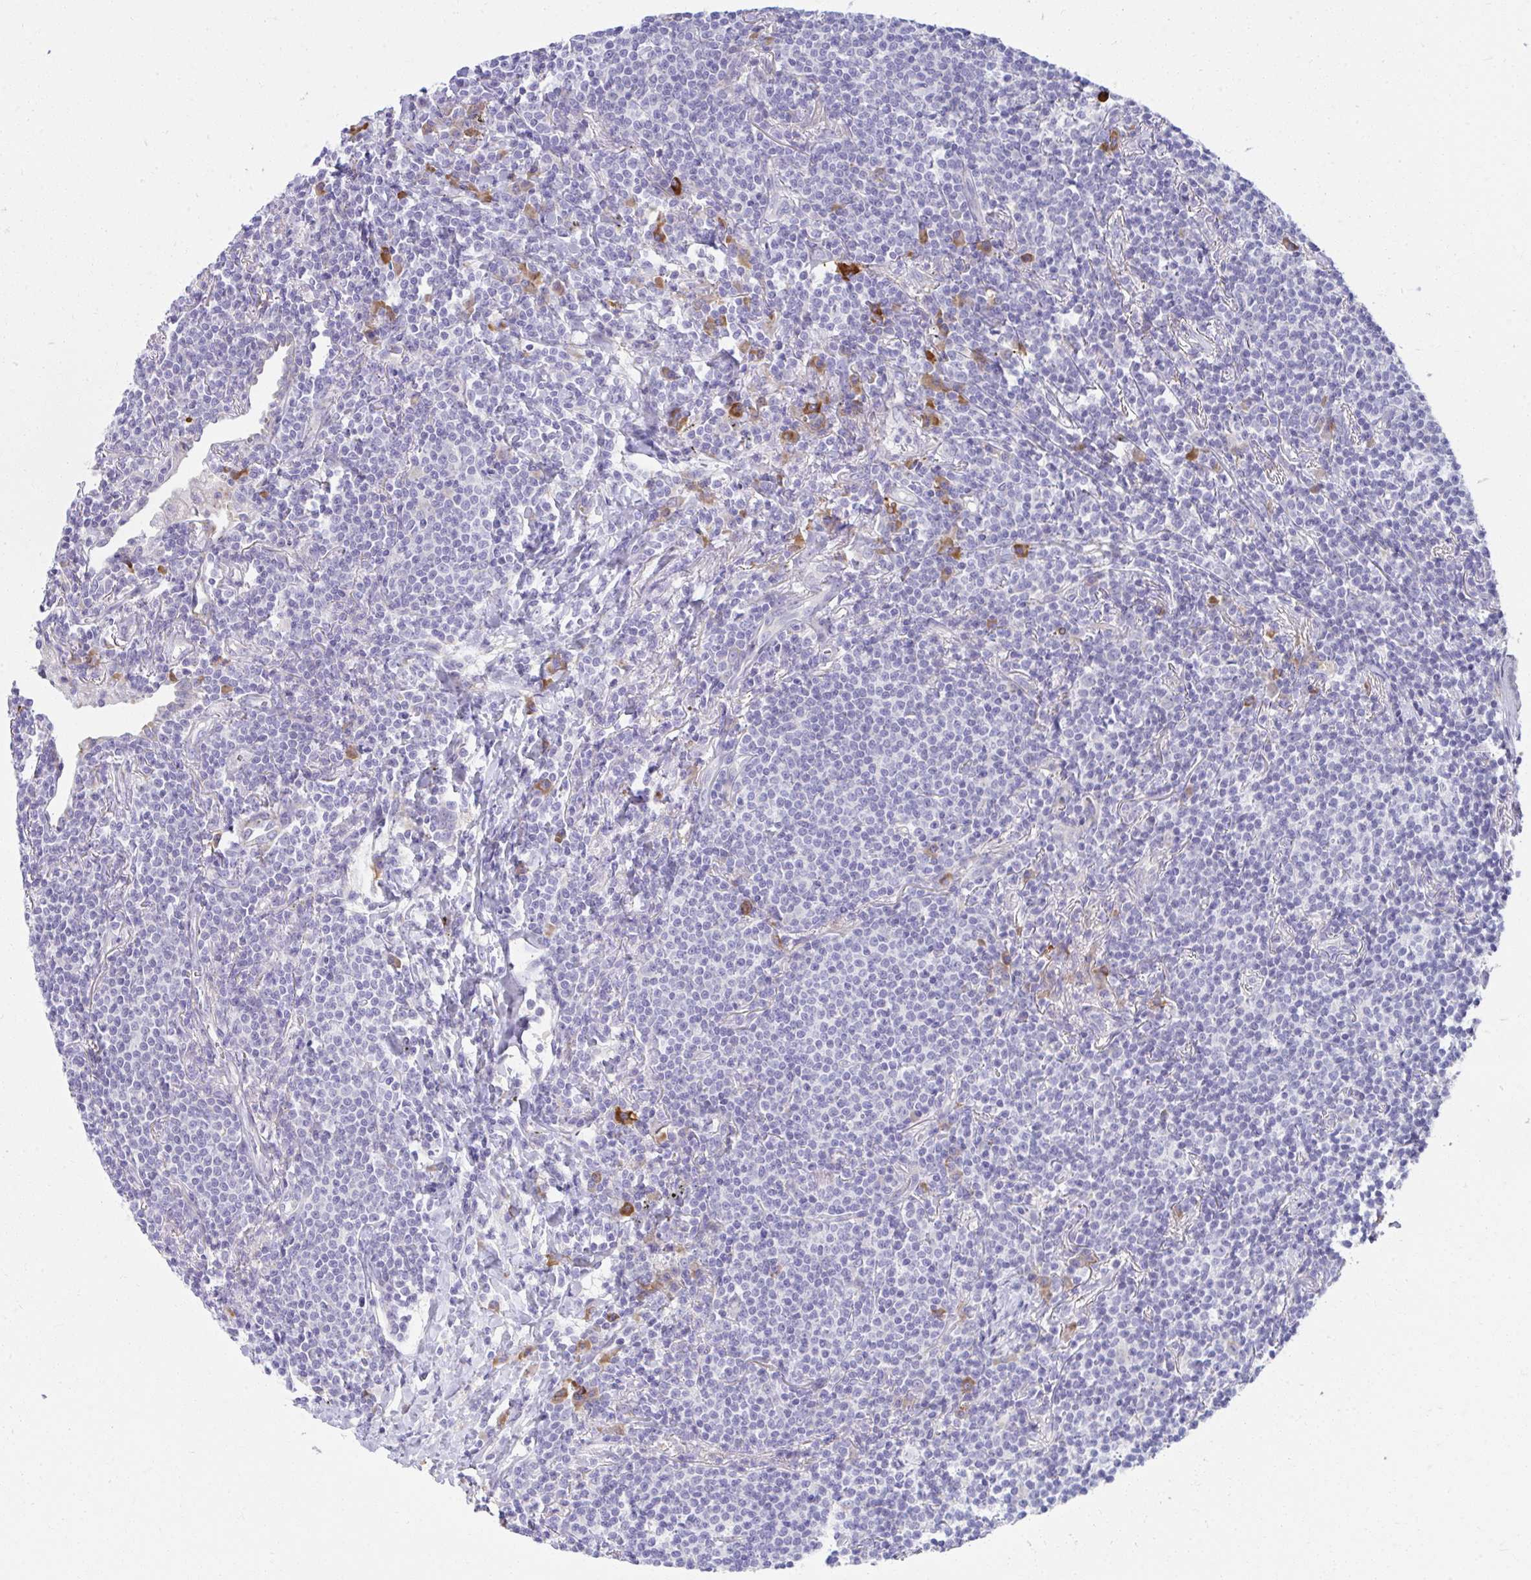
{"staining": {"intensity": "negative", "quantity": "none", "location": "none"}, "tissue": "lymphoma", "cell_type": "Tumor cells", "image_type": "cancer", "snomed": [{"axis": "morphology", "description": "Malignant lymphoma, non-Hodgkin's type, Low grade"}, {"axis": "topography", "description": "Lung"}], "caption": "The micrograph reveals no significant staining in tumor cells of malignant lymphoma, non-Hodgkin's type (low-grade).", "gene": "FASLG", "patient": {"sex": "female", "age": 71}}